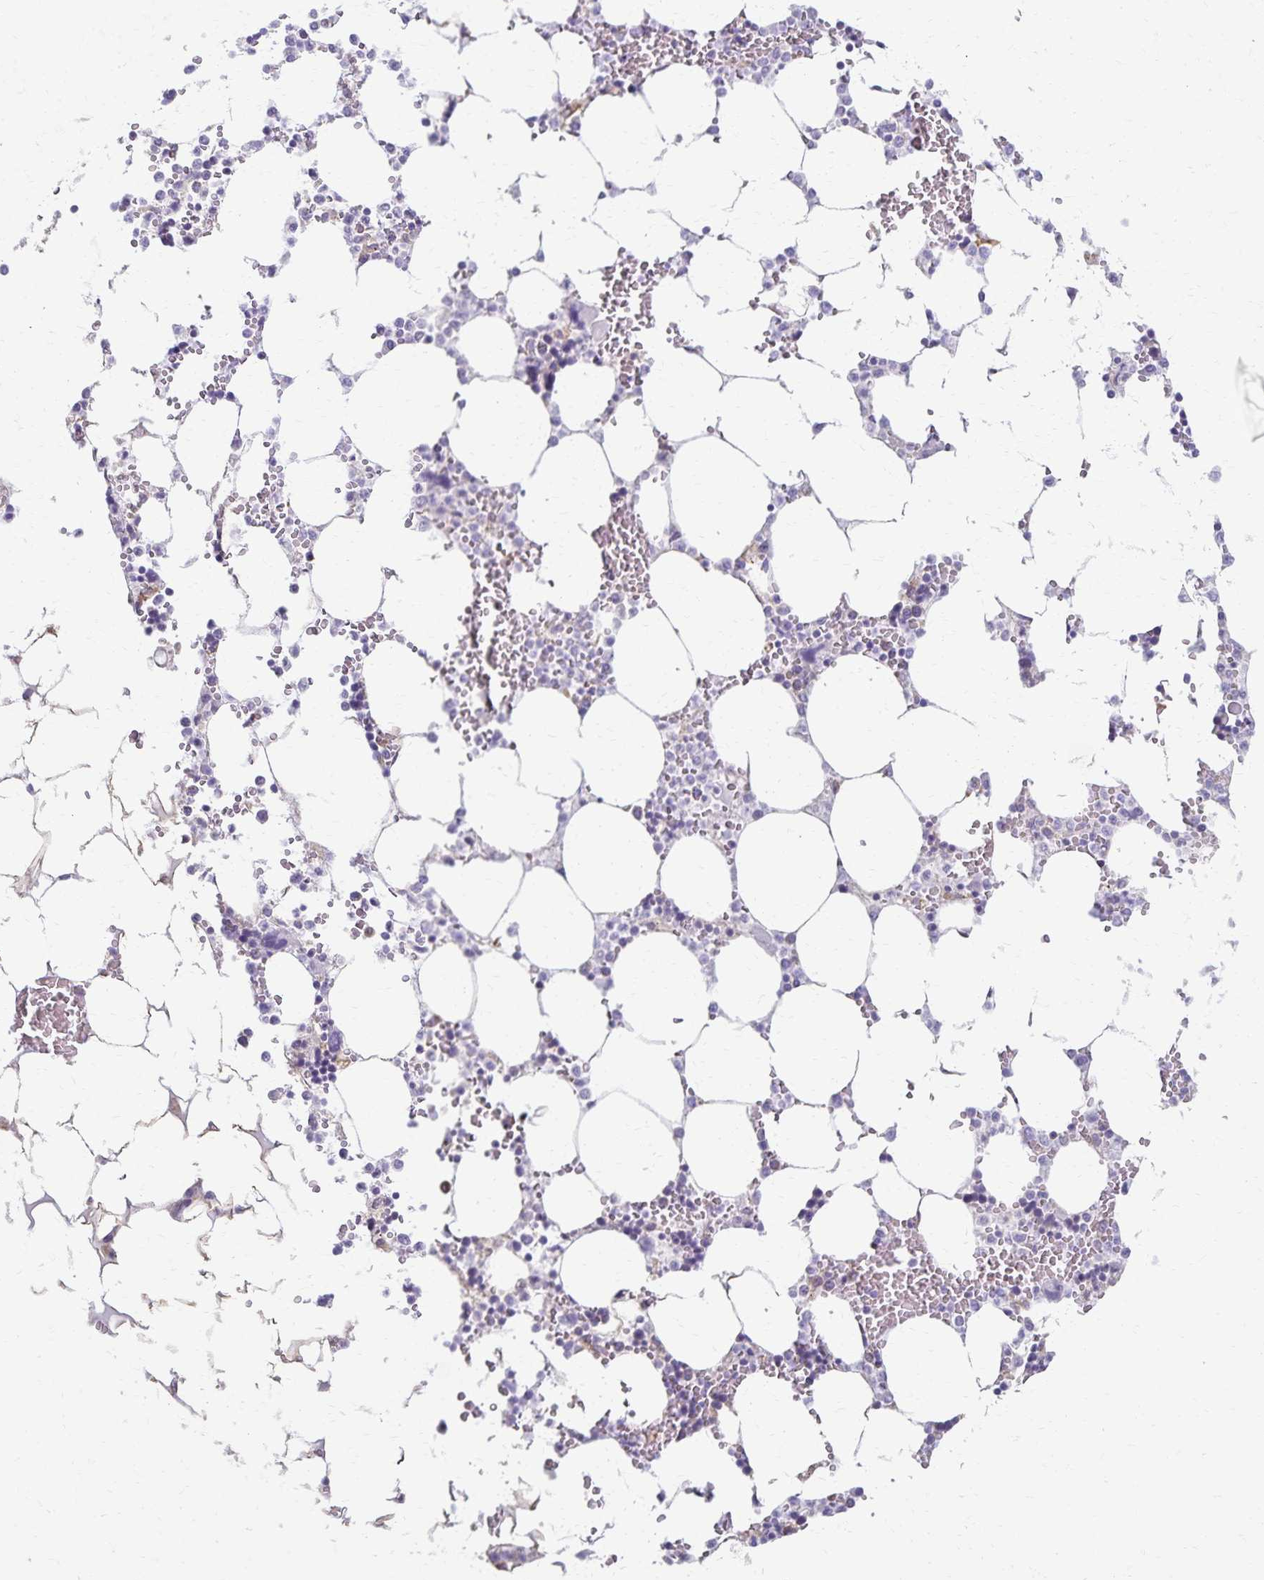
{"staining": {"intensity": "negative", "quantity": "none", "location": "none"}, "tissue": "bone marrow", "cell_type": "Hematopoietic cells", "image_type": "normal", "snomed": [{"axis": "morphology", "description": "Normal tissue, NOS"}, {"axis": "topography", "description": "Bone marrow"}], "caption": "A high-resolution image shows IHC staining of benign bone marrow, which reveals no significant expression in hematopoietic cells. The staining is performed using DAB (3,3'-diaminobenzidine) brown chromogen with nuclei counter-stained in using hematoxylin.", "gene": "KISS1", "patient": {"sex": "male", "age": 64}}